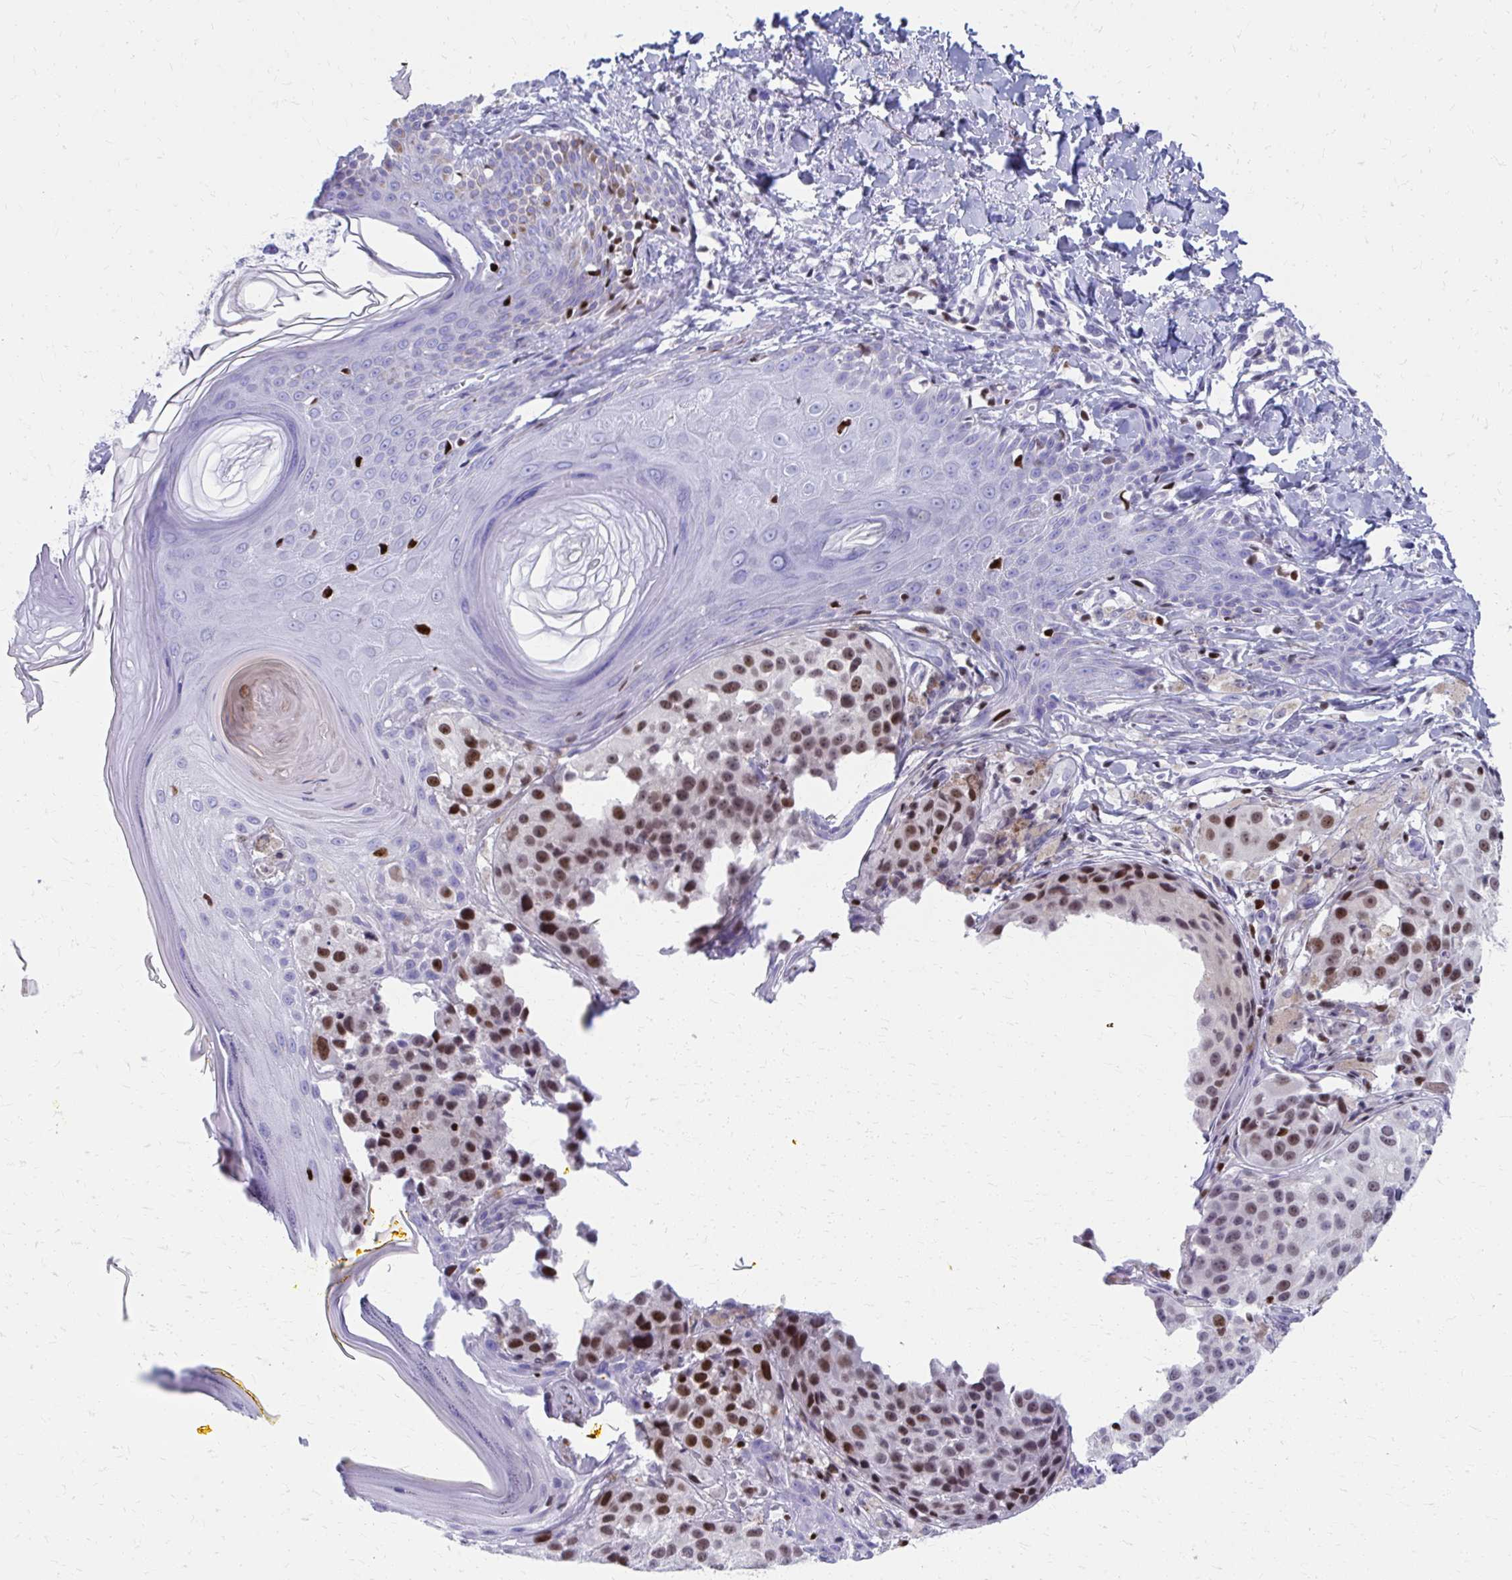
{"staining": {"intensity": "moderate", "quantity": "25%-75%", "location": "nuclear"}, "tissue": "melanoma", "cell_type": "Tumor cells", "image_type": "cancer", "snomed": [{"axis": "morphology", "description": "Malignant melanoma, NOS"}, {"axis": "topography", "description": "Skin"}], "caption": "This is an image of IHC staining of malignant melanoma, which shows moderate staining in the nuclear of tumor cells.", "gene": "RUNX3", "patient": {"sex": "male", "age": 39}}